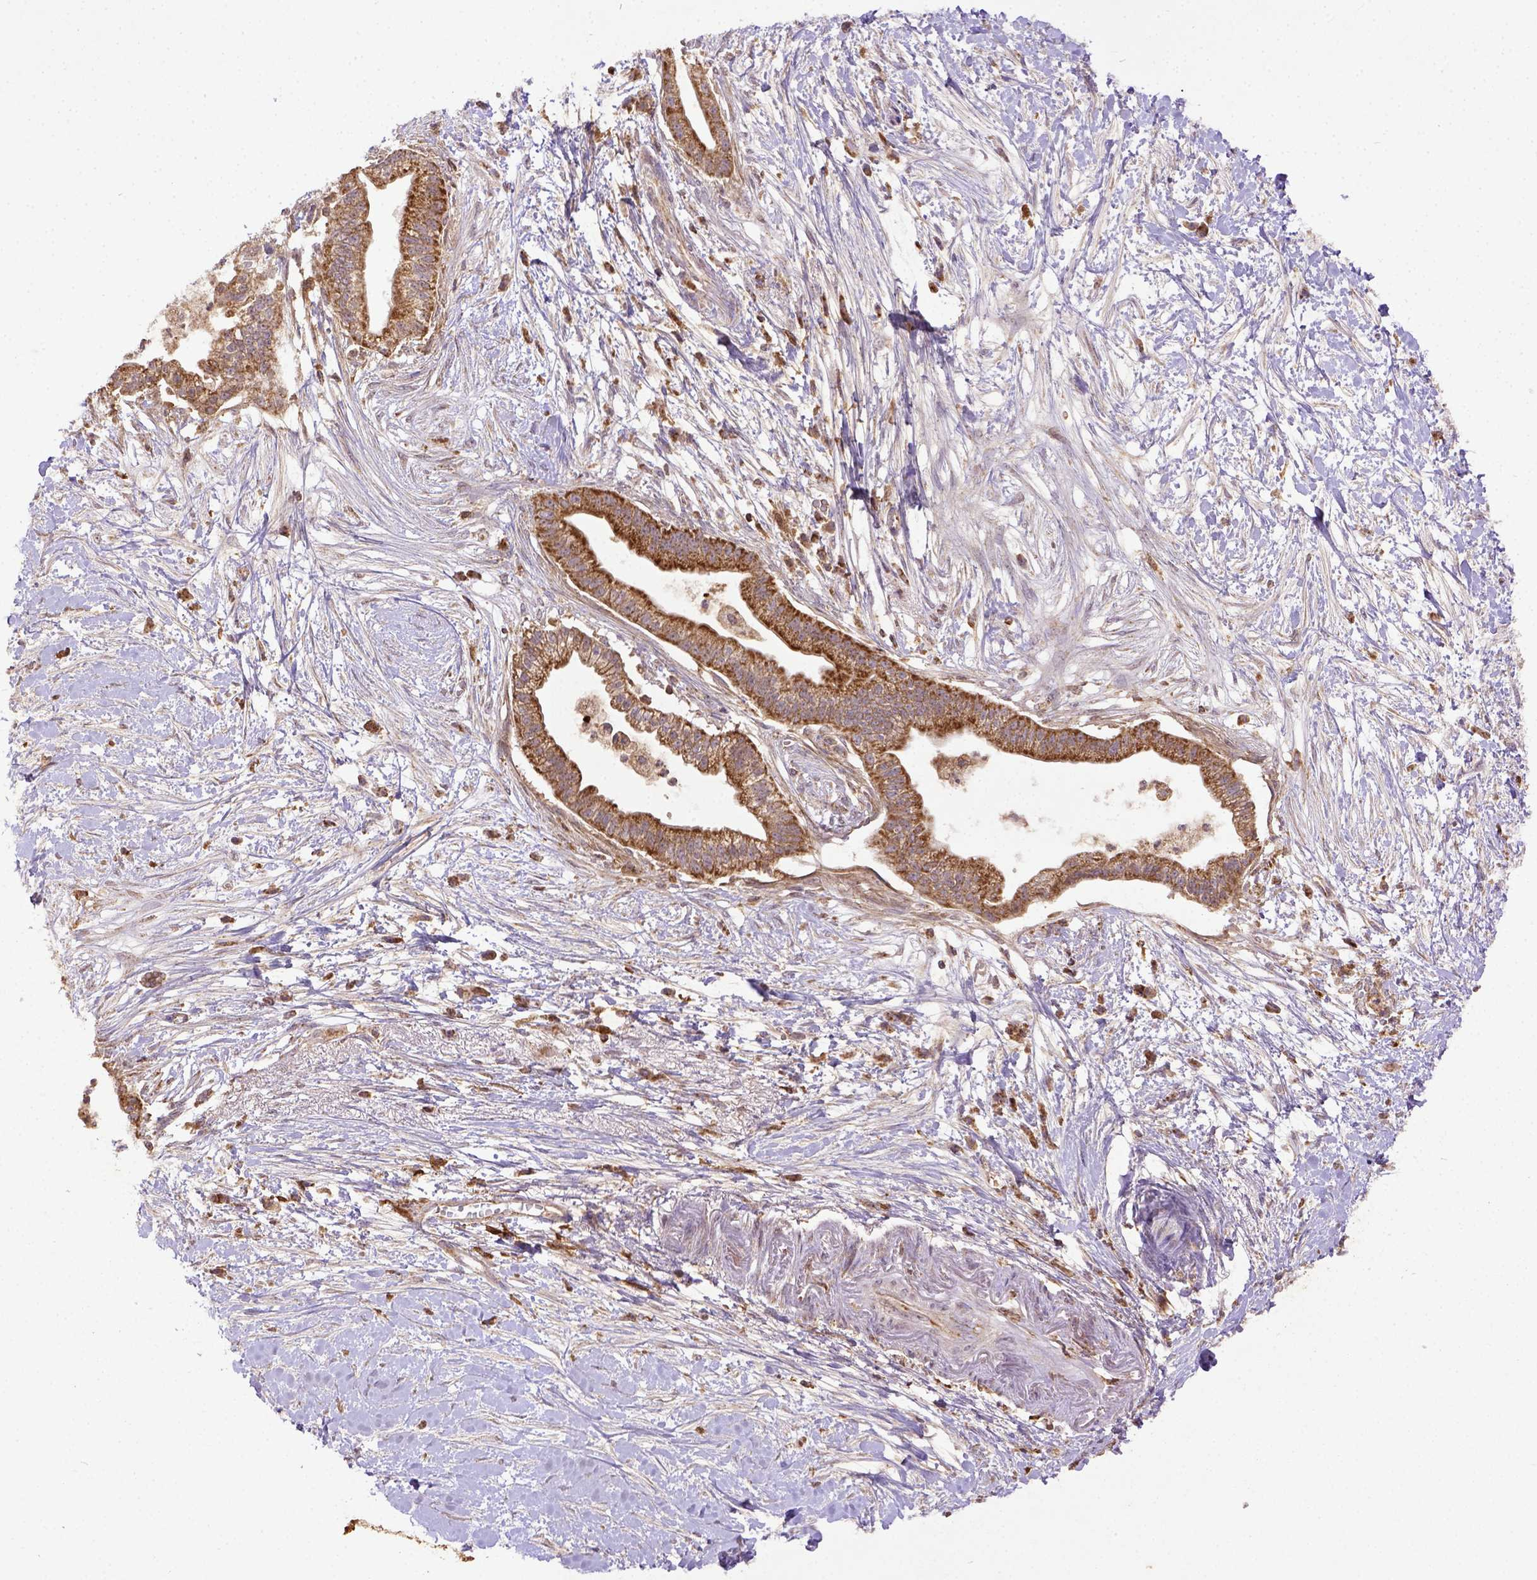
{"staining": {"intensity": "strong", "quantity": ">75%", "location": "cytoplasmic/membranous"}, "tissue": "pancreatic cancer", "cell_type": "Tumor cells", "image_type": "cancer", "snomed": [{"axis": "morphology", "description": "Normal tissue, NOS"}, {"axis": "morphology", "description": "Adenocarcinoma, NOS"}, {"axis": "topography", "description": "Lymph node"}, {"axis": "topography", "description": "Pancreas"}], "caption": "High-magnification brightfield microscopy of pancreatic cancer stained with DAB (brown) and counterstained with hematoxylin (blue). tumor cells exhibit strong cytoplasmic/membranous positivity is appreciated in approximately>75% of cells.", "gene": "MT-CO1", "patient": {"sex": "female", "age": 58}}